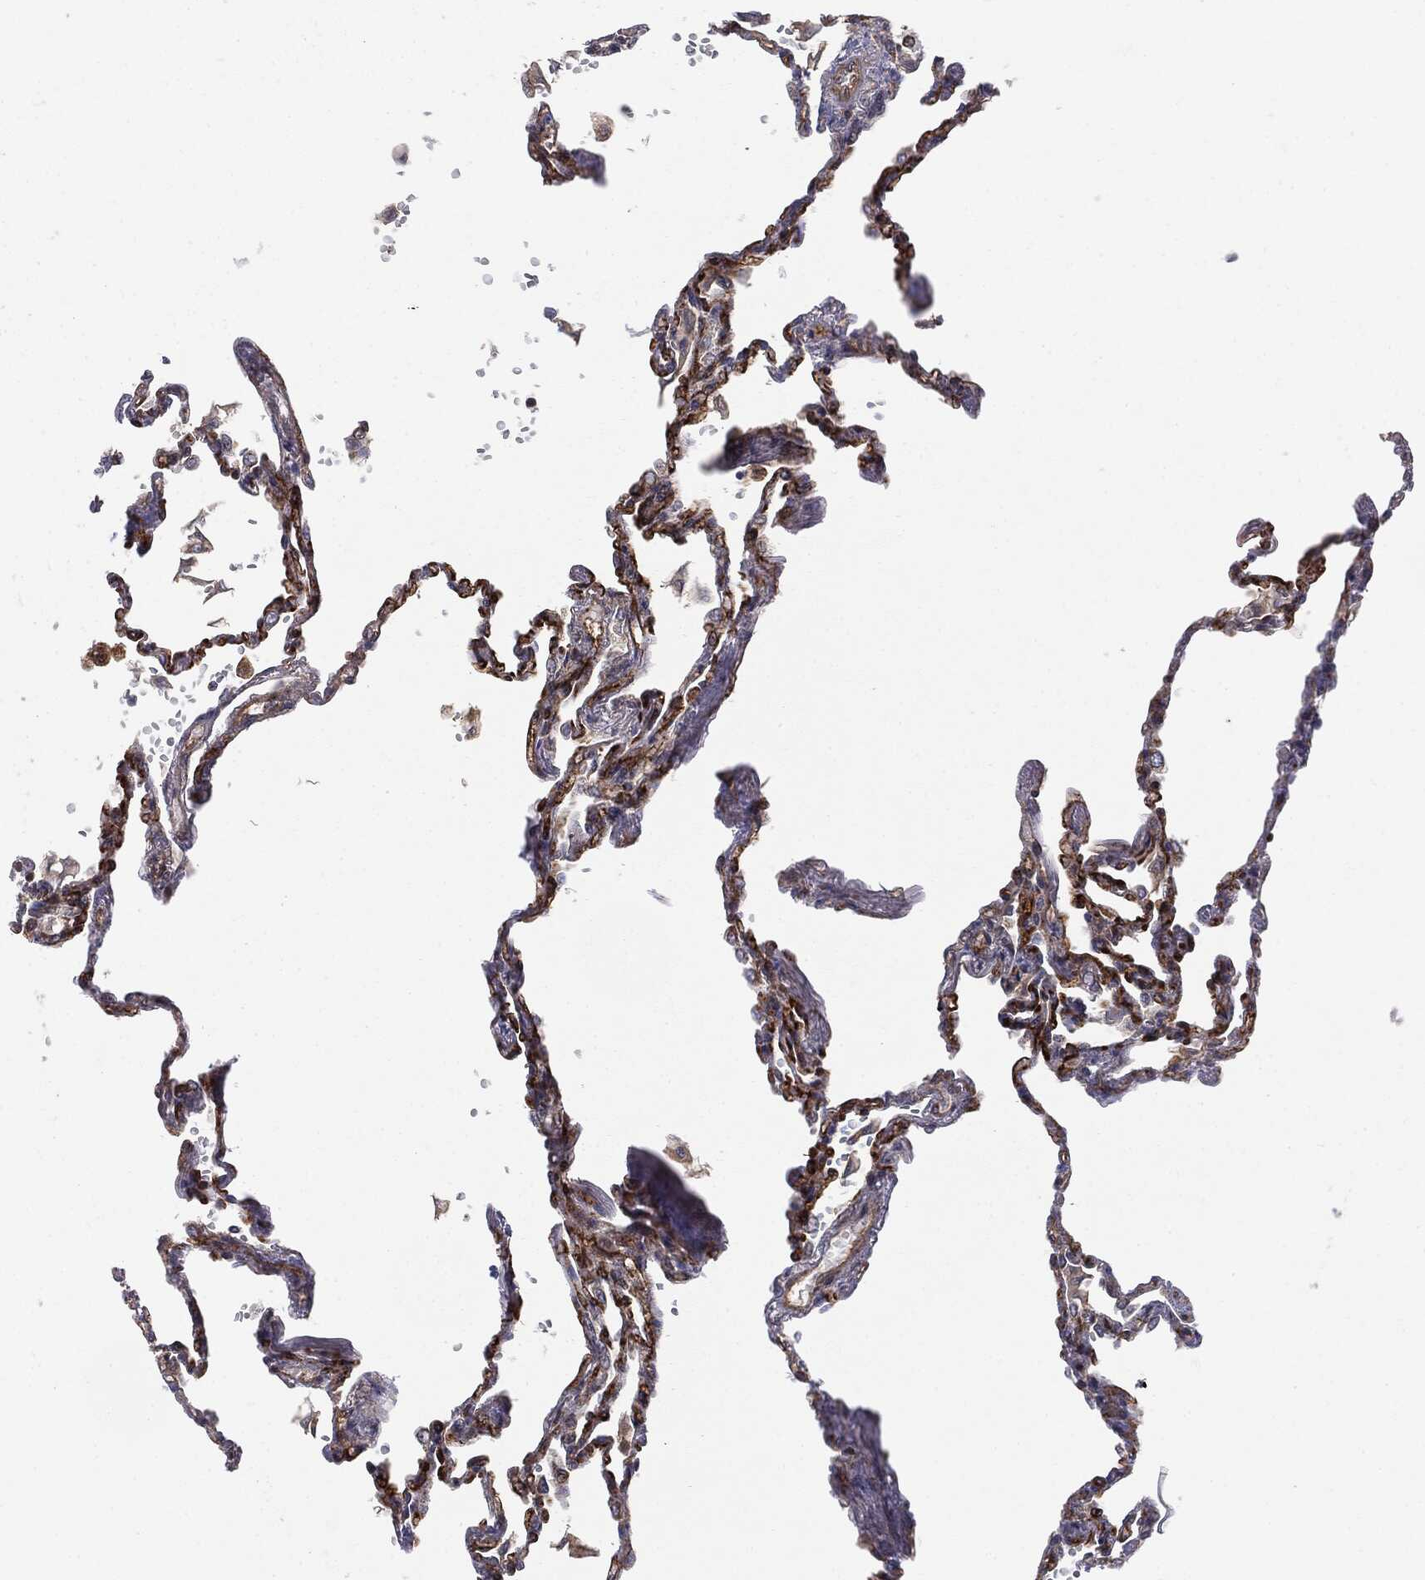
{"staining": {"intensity": "moderate", "quantity": ">75%", "location": "cytoplasmic/membranous"}, "tissue": "lung", "cell_type": "Alveolar cells", "image_type": "normal", "snomed": [{"axis": "morphology", "description": "Normal tissue, NOS"}, {"axis": "topography", "description": "Lung"}], "caption": "Lung stained with DAB (3,3'-diaminobenzidine) immunohistochemistry (IHC) displays medium levels of moderate cytoplasmic/membranous expression in approximately >75% of alveolar cells. (DAB IHC, brown staining for protein, blue staining for nuclei).", "gene": "MTOR", "patient": {"sex": "male", "age": 78}}